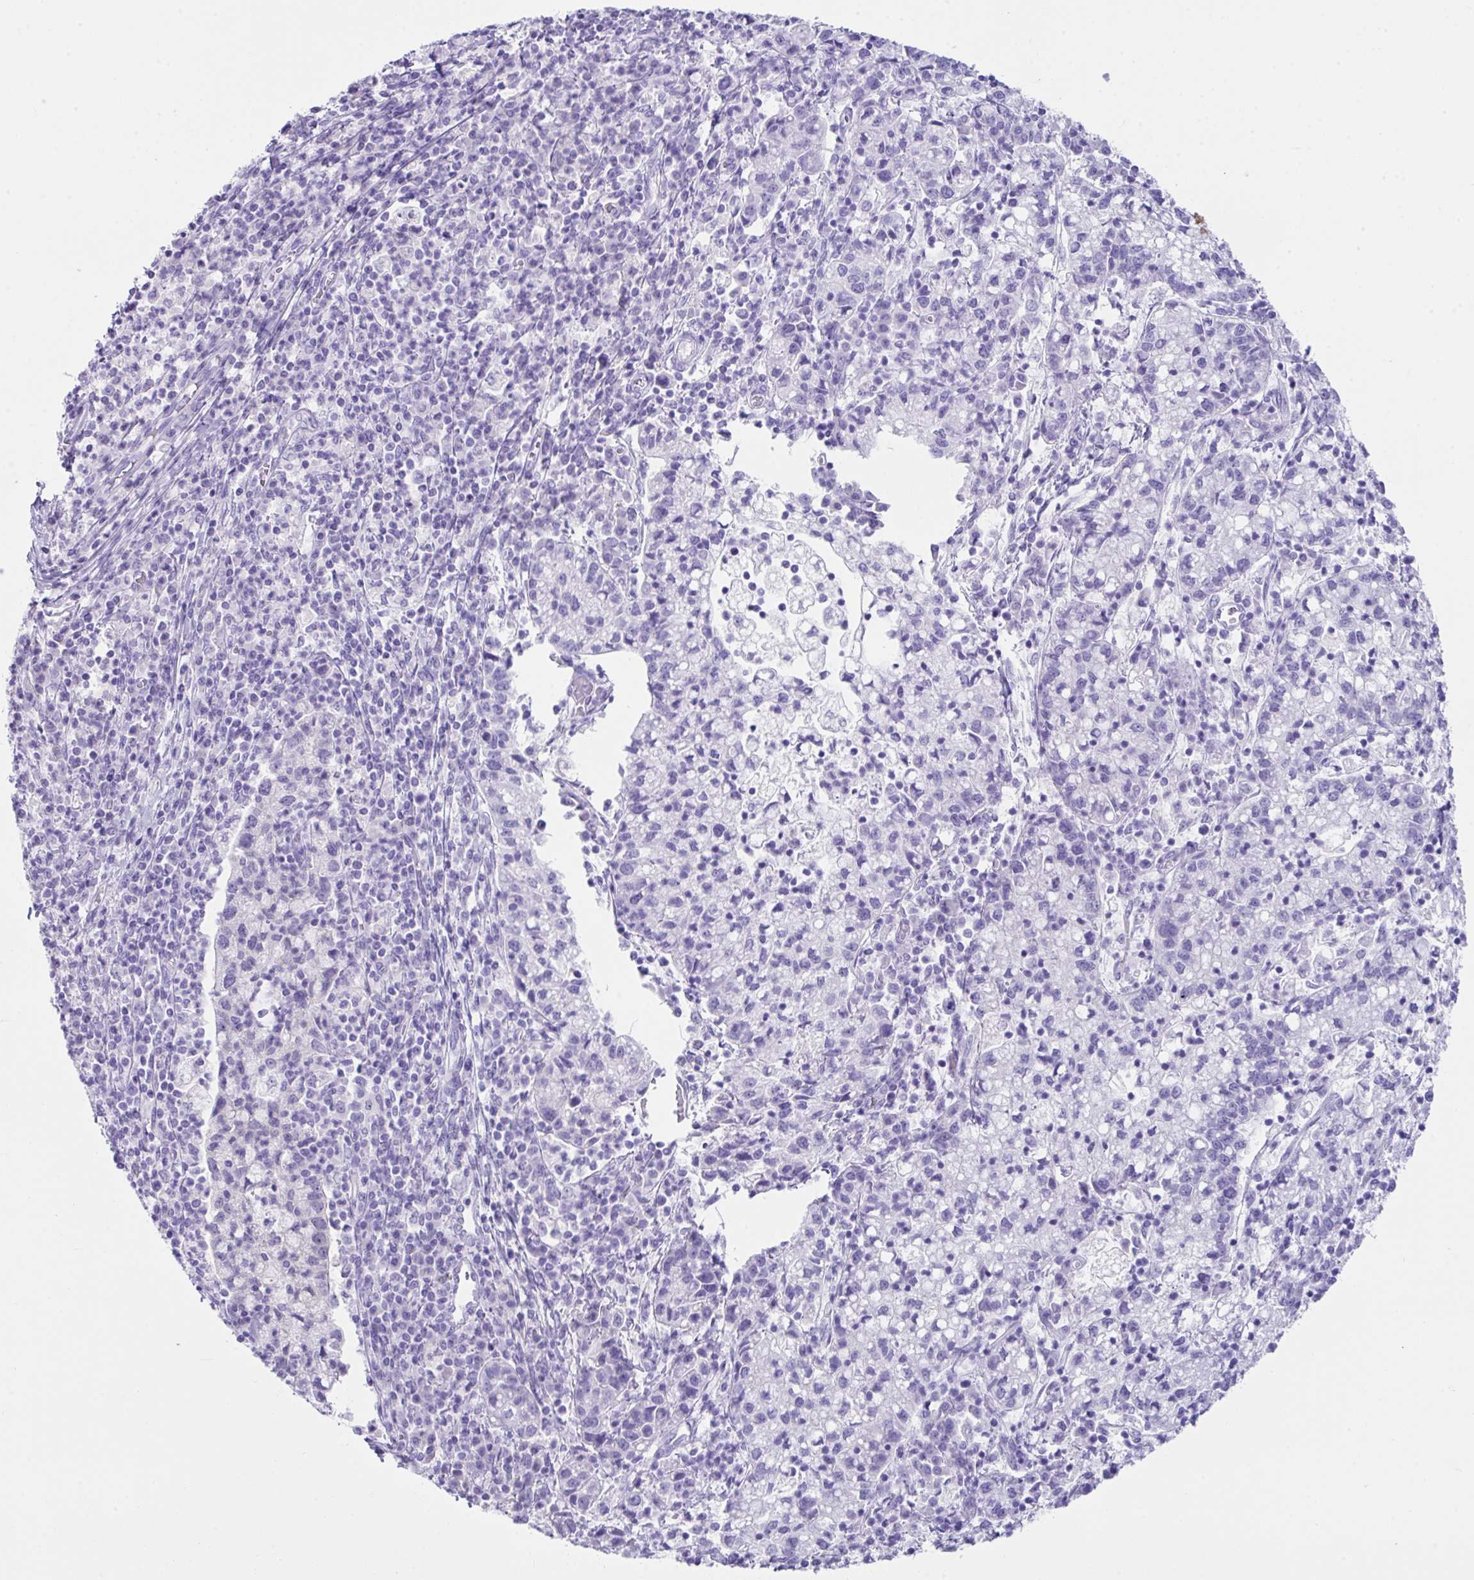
{"staining": {"intensity": "negative", "quantity": "none", "location": "none"}, "tissue": "cervical cancer", "cell_type": "Tumor cells", "image_type": "cancer", "snomed": [{"axis": "morphology", "description": "Normal tissue, NOS"}, {"axis": "morphology", "description": "Adenocarcinoma, NOS"}, {"axis": "topography", "description": "Cervix"}], "caption": "IHC micrograph of neoplastic tissue: cervical cancer stained with DAB shows no significant protein expression in tumor cells. (DAB IHC with hematoxylin counter stain).", "gene": "LGALS4", "patient": {"sex": "female", "age": 44}}